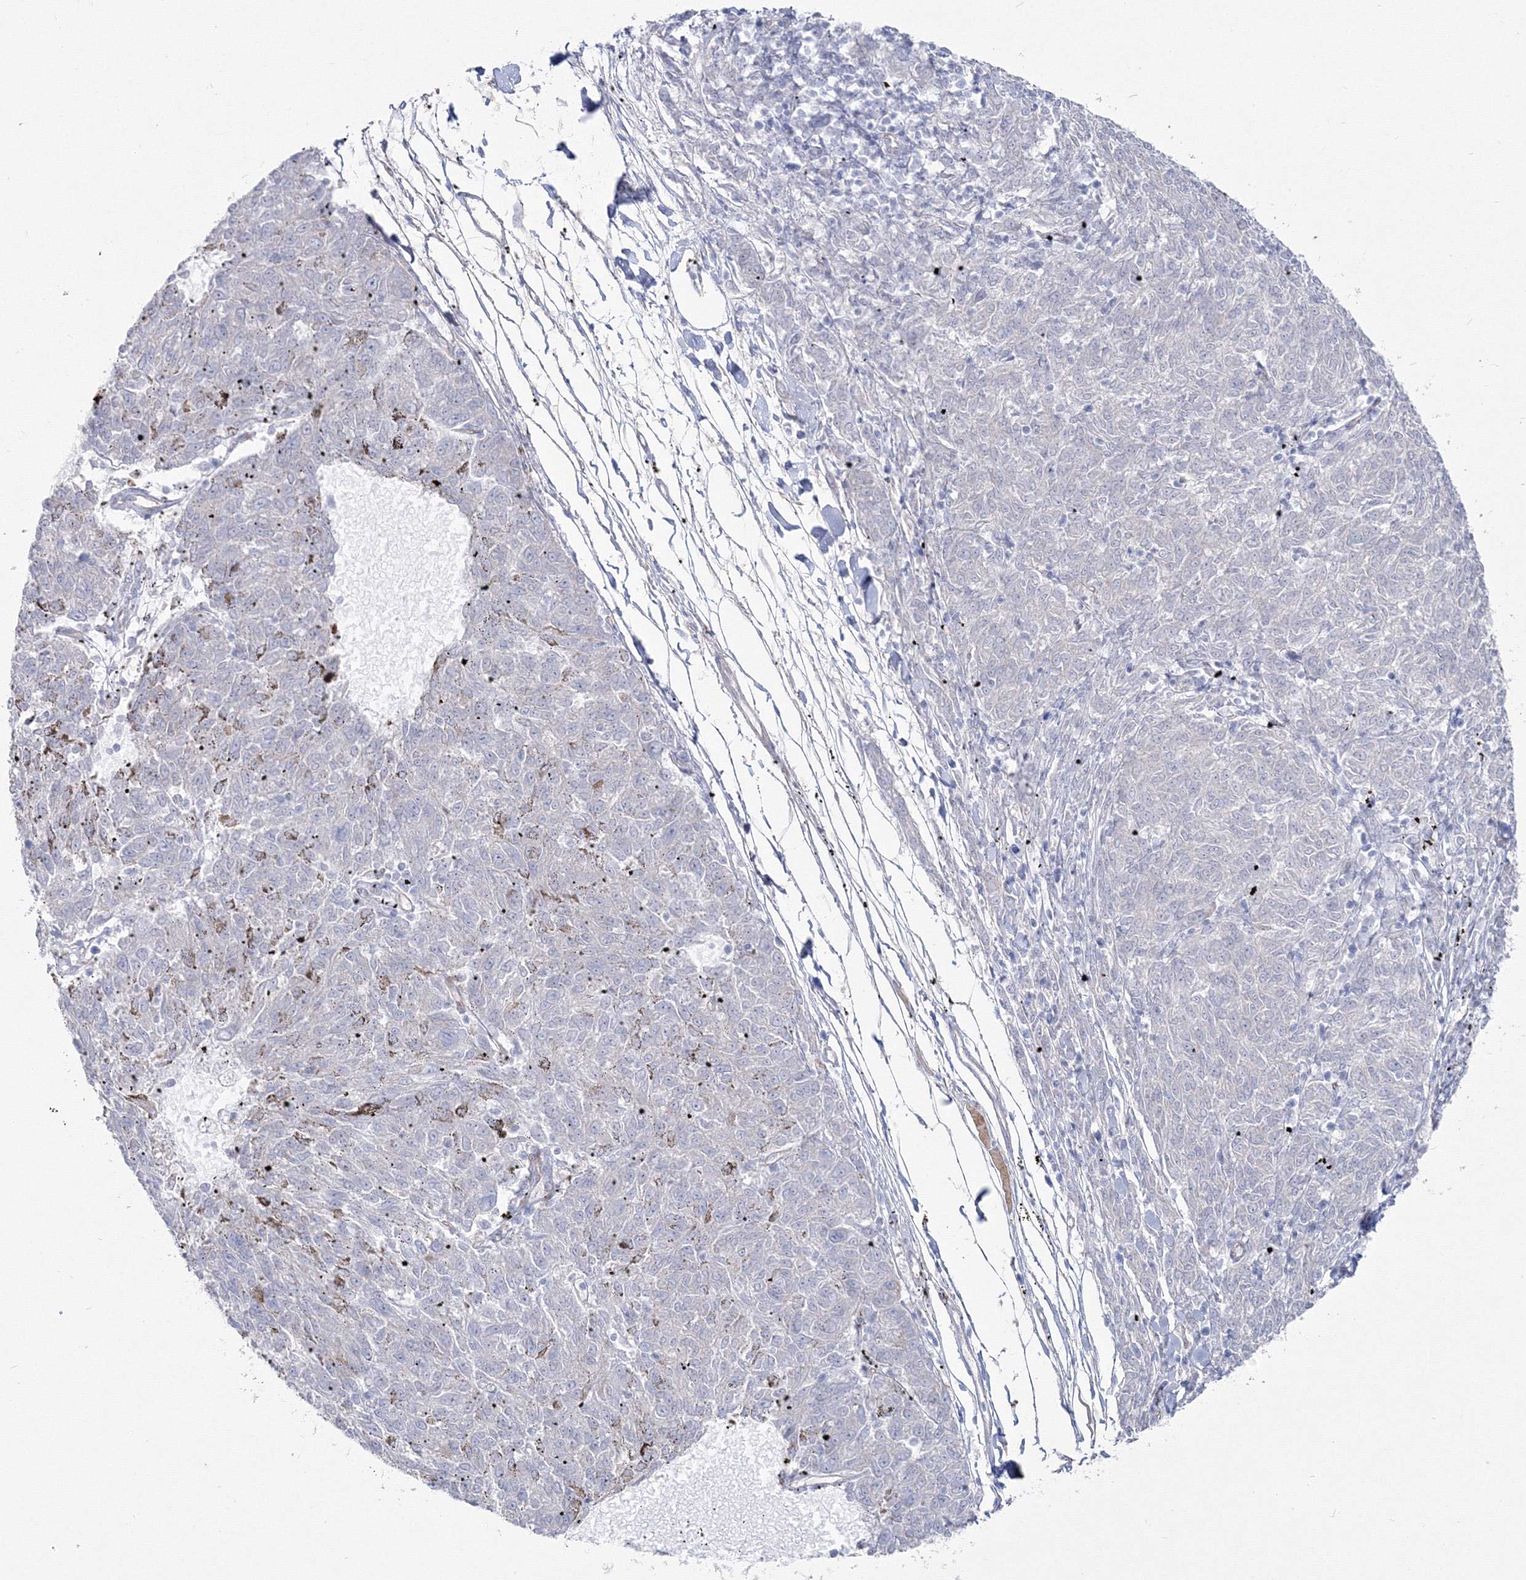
{"staining": {"intensity": "negative", "quantity": "none", "location": "none"}, "tissue": "melanoma", "cell_type": "Tumor cells", "image_type": "cancer", "snomed": [{"axis": "morphology", "description": "Malignant melanoma, NOS"}, {"axis": "topography", "description": "Skin"}], "caption": "This is a histopathology image of immunohistochemistry (IHC) staining of malignant melanoma, which shows no staining in tumor cells.", "gene": "HYAL2", "patient": {"sex": "female", "age": 72}}